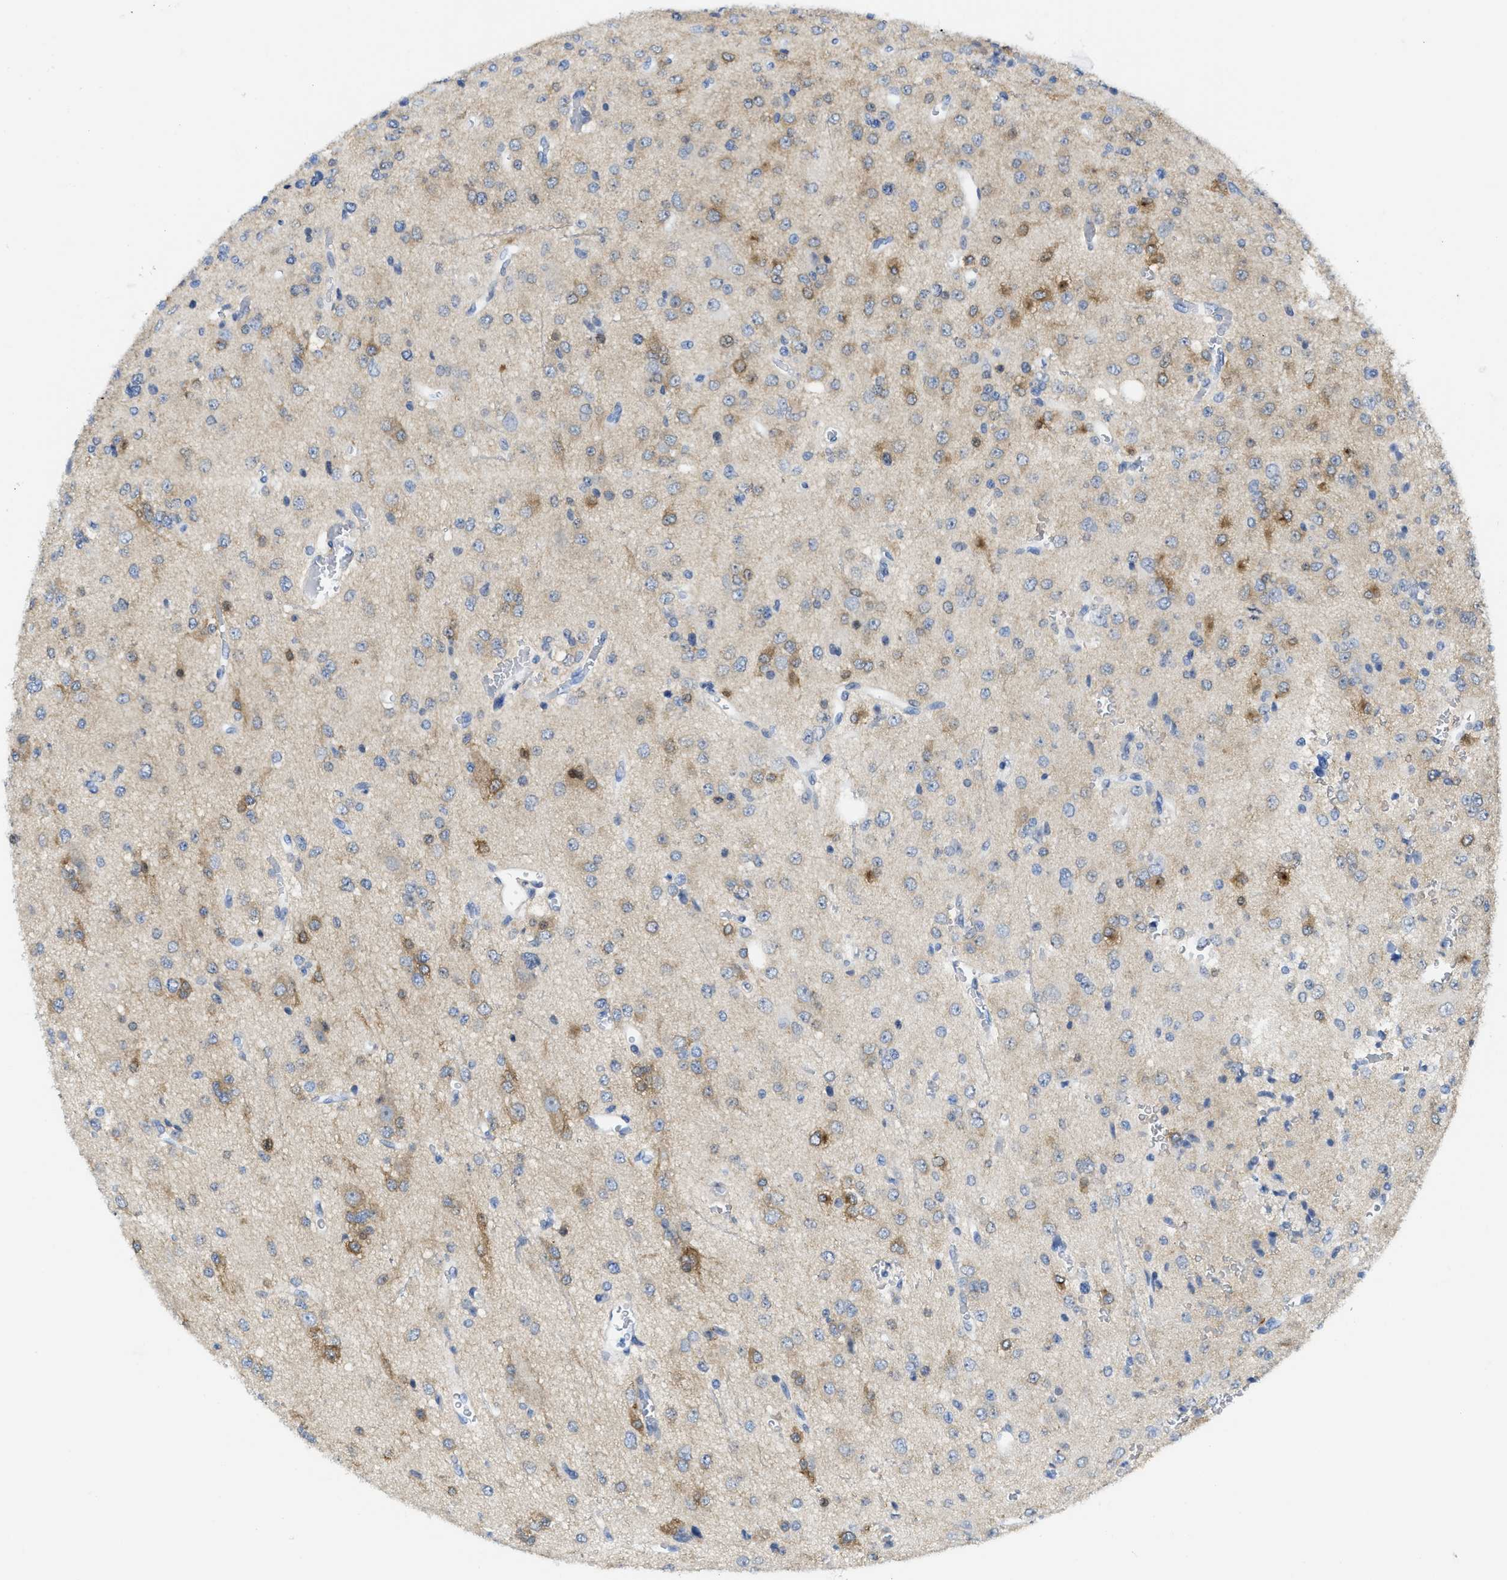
{"staining": {"intensity": "moderate", "quantity": "<25%", "location": "cytoplasmic/membranous"}, "tissue": "glioma", "cell_type": "Tumor cells", "image_type": "cancer", "snomed": [{"axis": "morphology", "description": "Glioma, malignant, Low grade"}, {"axis": "topography", "description": "Brain"}], "caption": "High-magnification brightfield microscopy of glioma stained with DAB (brown) and counterstained with hematoxylin (blue). tumor cells exhibit moderate cytoplasmic/membranous expression is present in about<25% of cells.", "gene": "TUB", "patient": {"sex": "male", "age": 38}}